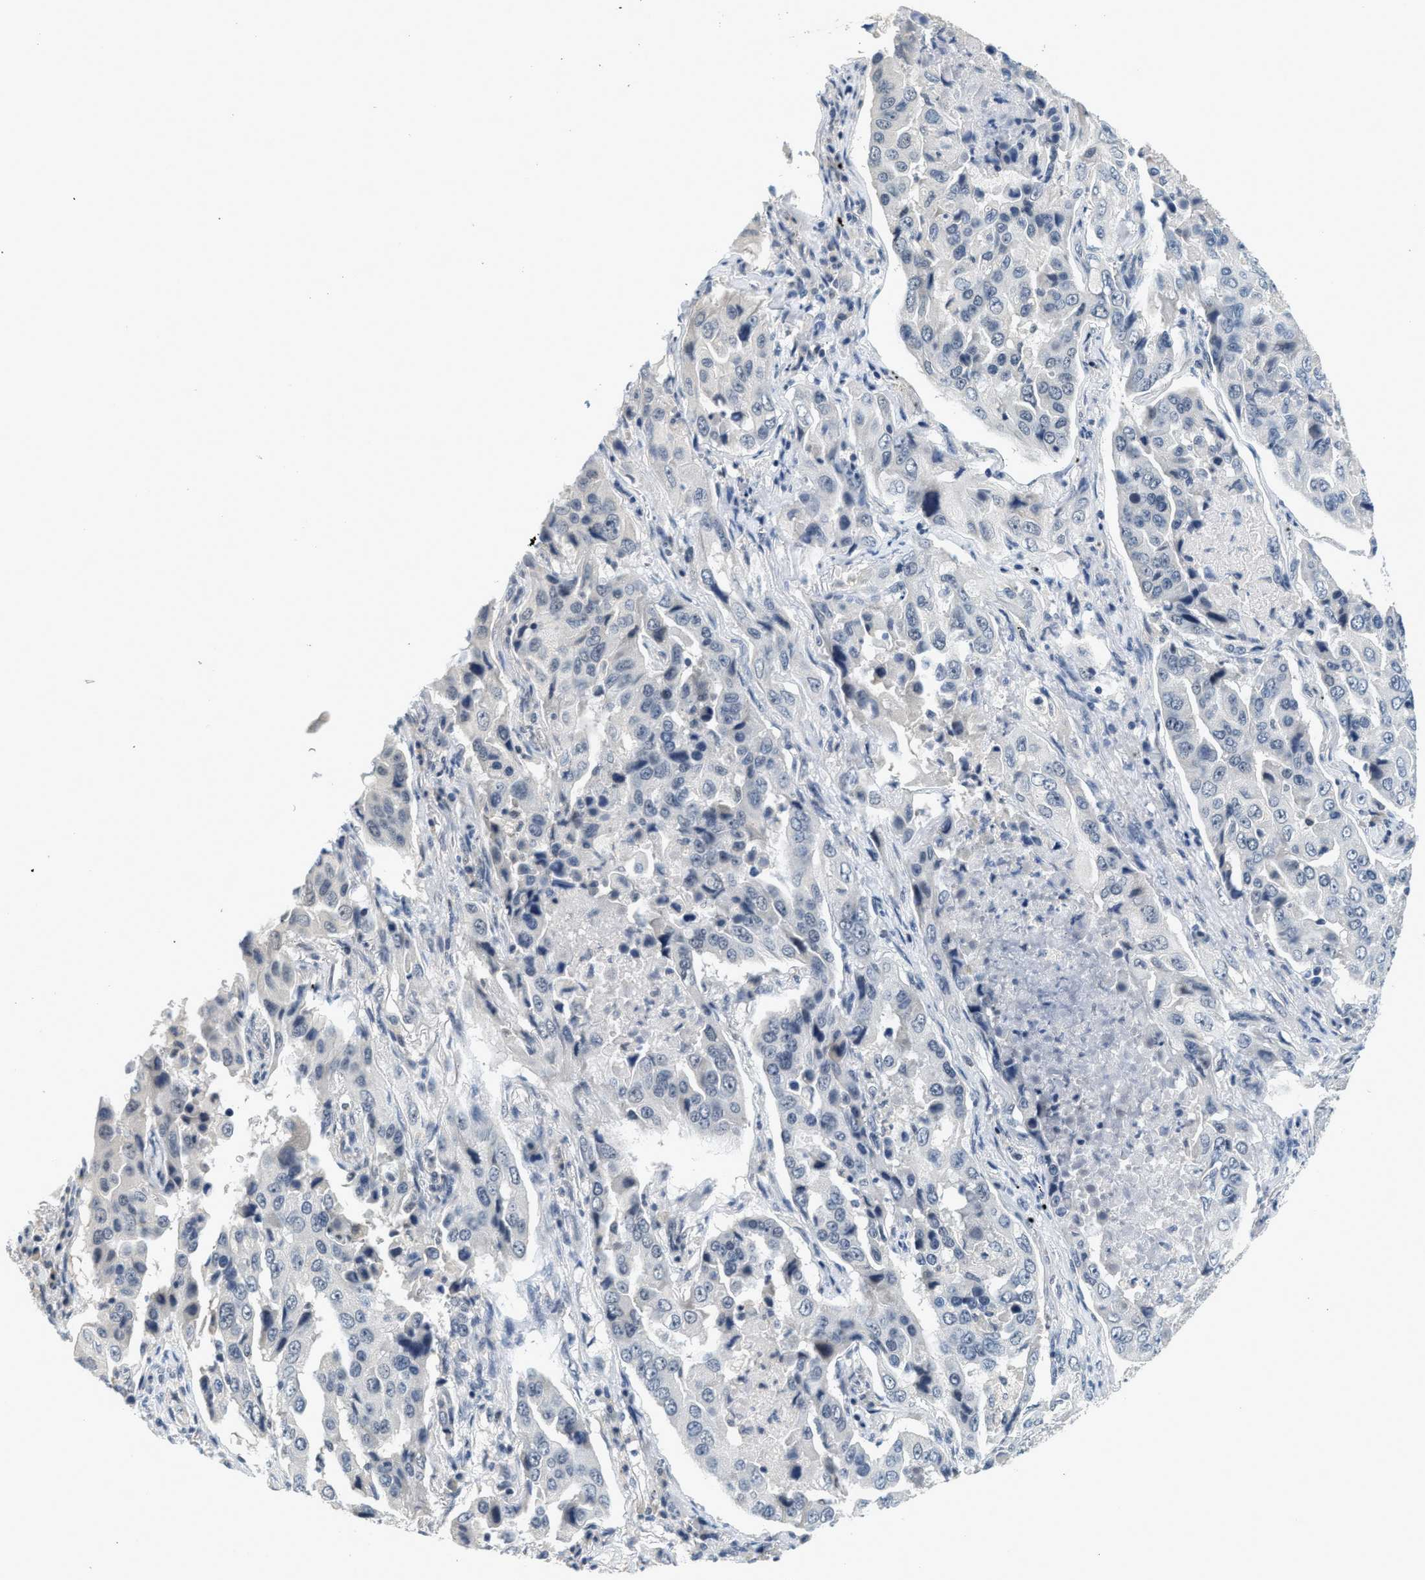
{"staining": {"intensity": "negative", "quantity": "none", "location": "none"}, "tissue": "lung cancer", "cell_type": "Tumor cells", "image_type": "cancer", "snomed": [{"axis": "morphology", "description": "Adenocarcinoma, NOS"}, {"axis": "topography", "description": "Lung"}], "caption": "Tumor cells show no significant staining in lung cancer.", "gene": "MZF1", "patient": {"sex": "female", "age": 65}}